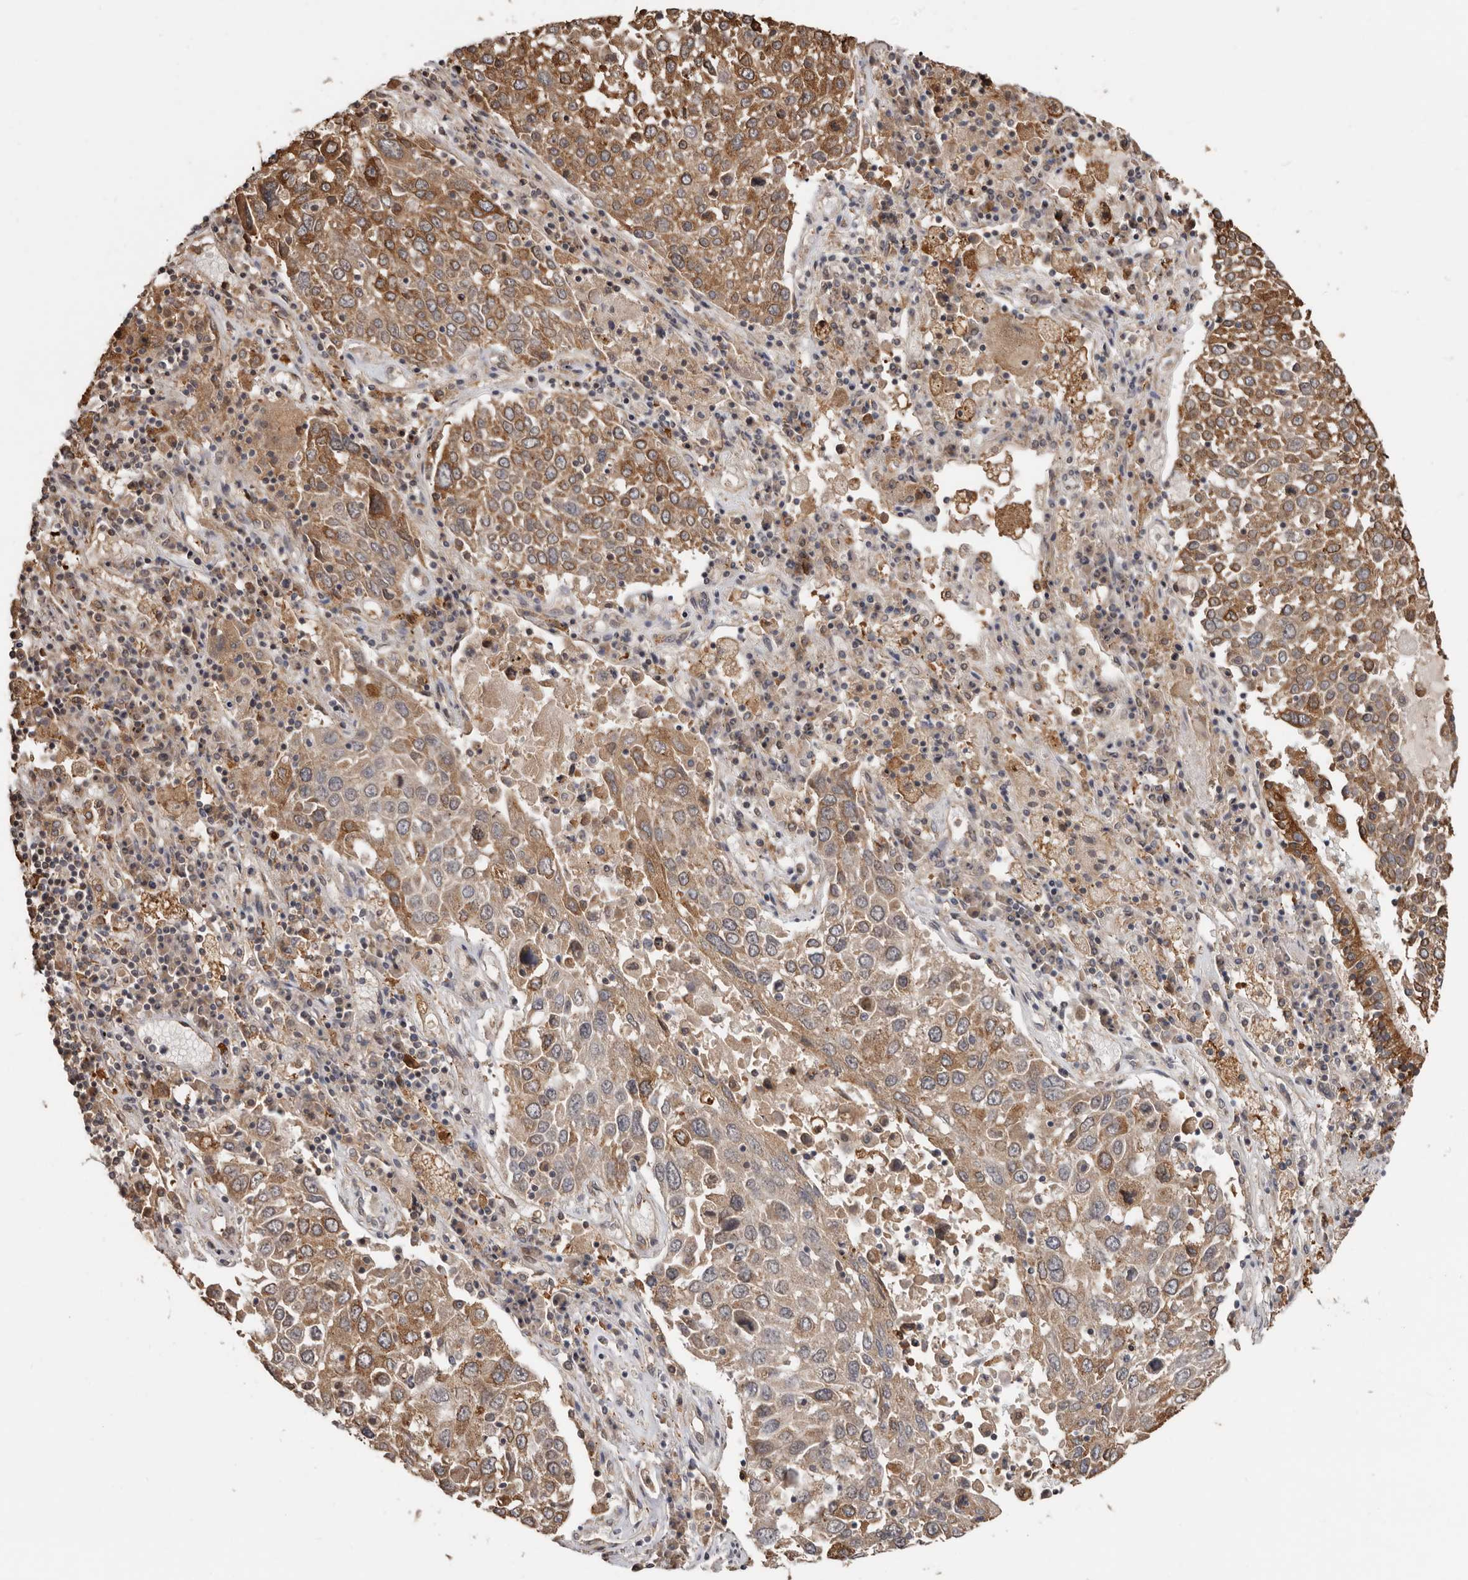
{"staining": {"intensity": "moderate", "quantity": ">75%", "location": "cytoplasmic/membranous"}, "tissue": "lung cancer", "cell_type": "Tumor cells", "image_type": "cancer", "snomed": [{"axis": "morphology", "description": "Squamous cell carcinoma, NOS"}, {"axis": "topography", "description": "Lung"}], "caption": "Moderate cytoplasmic/membranous protein positivity is identified in about >75% of tumor cells in lung cancer (squamous cell carcinoma).", "gene": "RSPO2", "patient": {"sex": "male", "age": 65}}